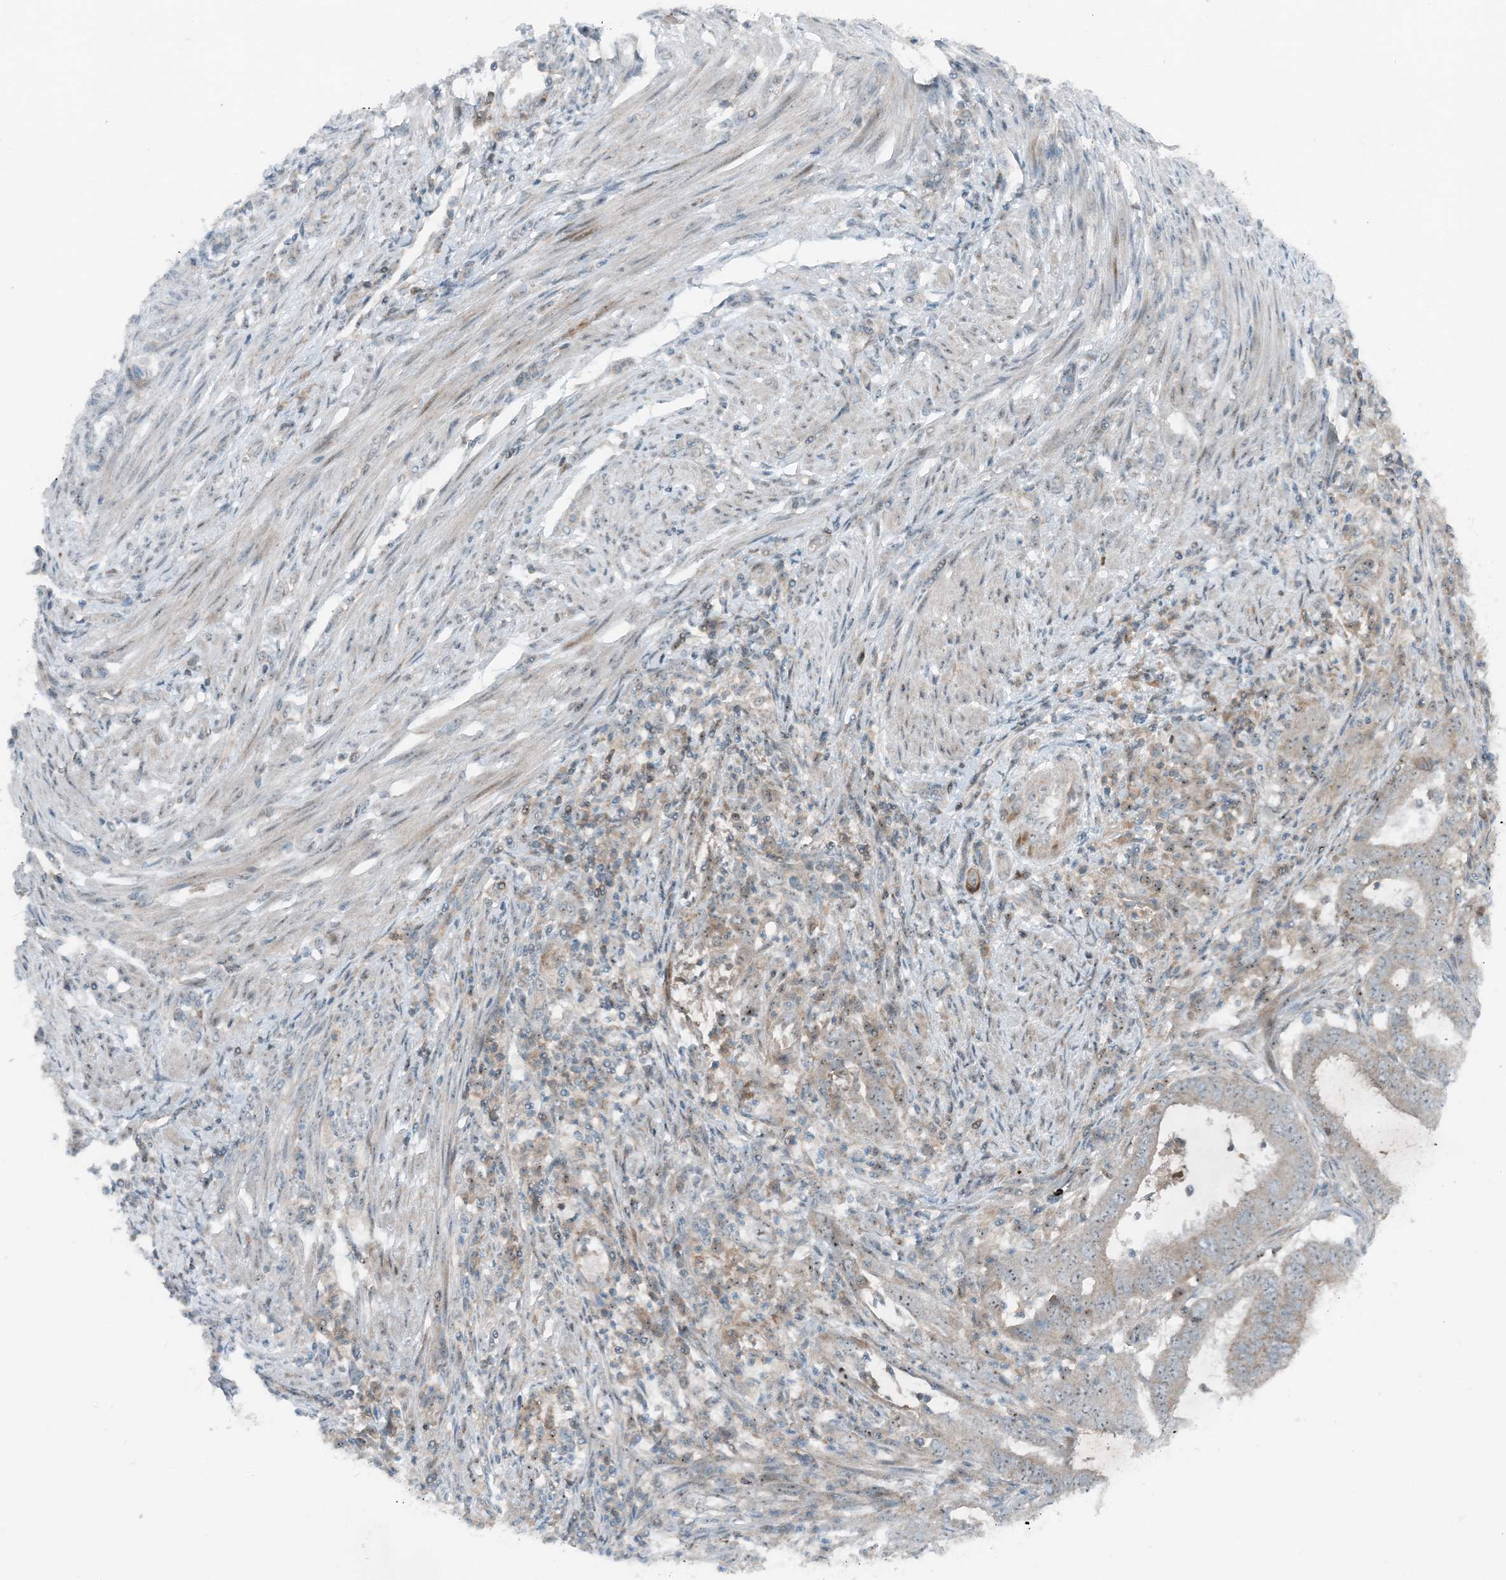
{"staining": {"intensity": "weak", "quantity": "<25%", "location": "cytoplasmic/membranous"}, "tissue": "endometrial cancer", "cell_type": "Tumor cells", "image_type": "cancer", "snomed": [{"axis": "morphology", "description": "Adenocarcinoma, NOS"}, {"axis": "topography", "description": "Endometrium"}], "caption": "Micrograph shows no significant protein staining in tumor cells of endometrial cancer.", "gene": "MITD1", "patient": {"sex": "female", "age": 51}}